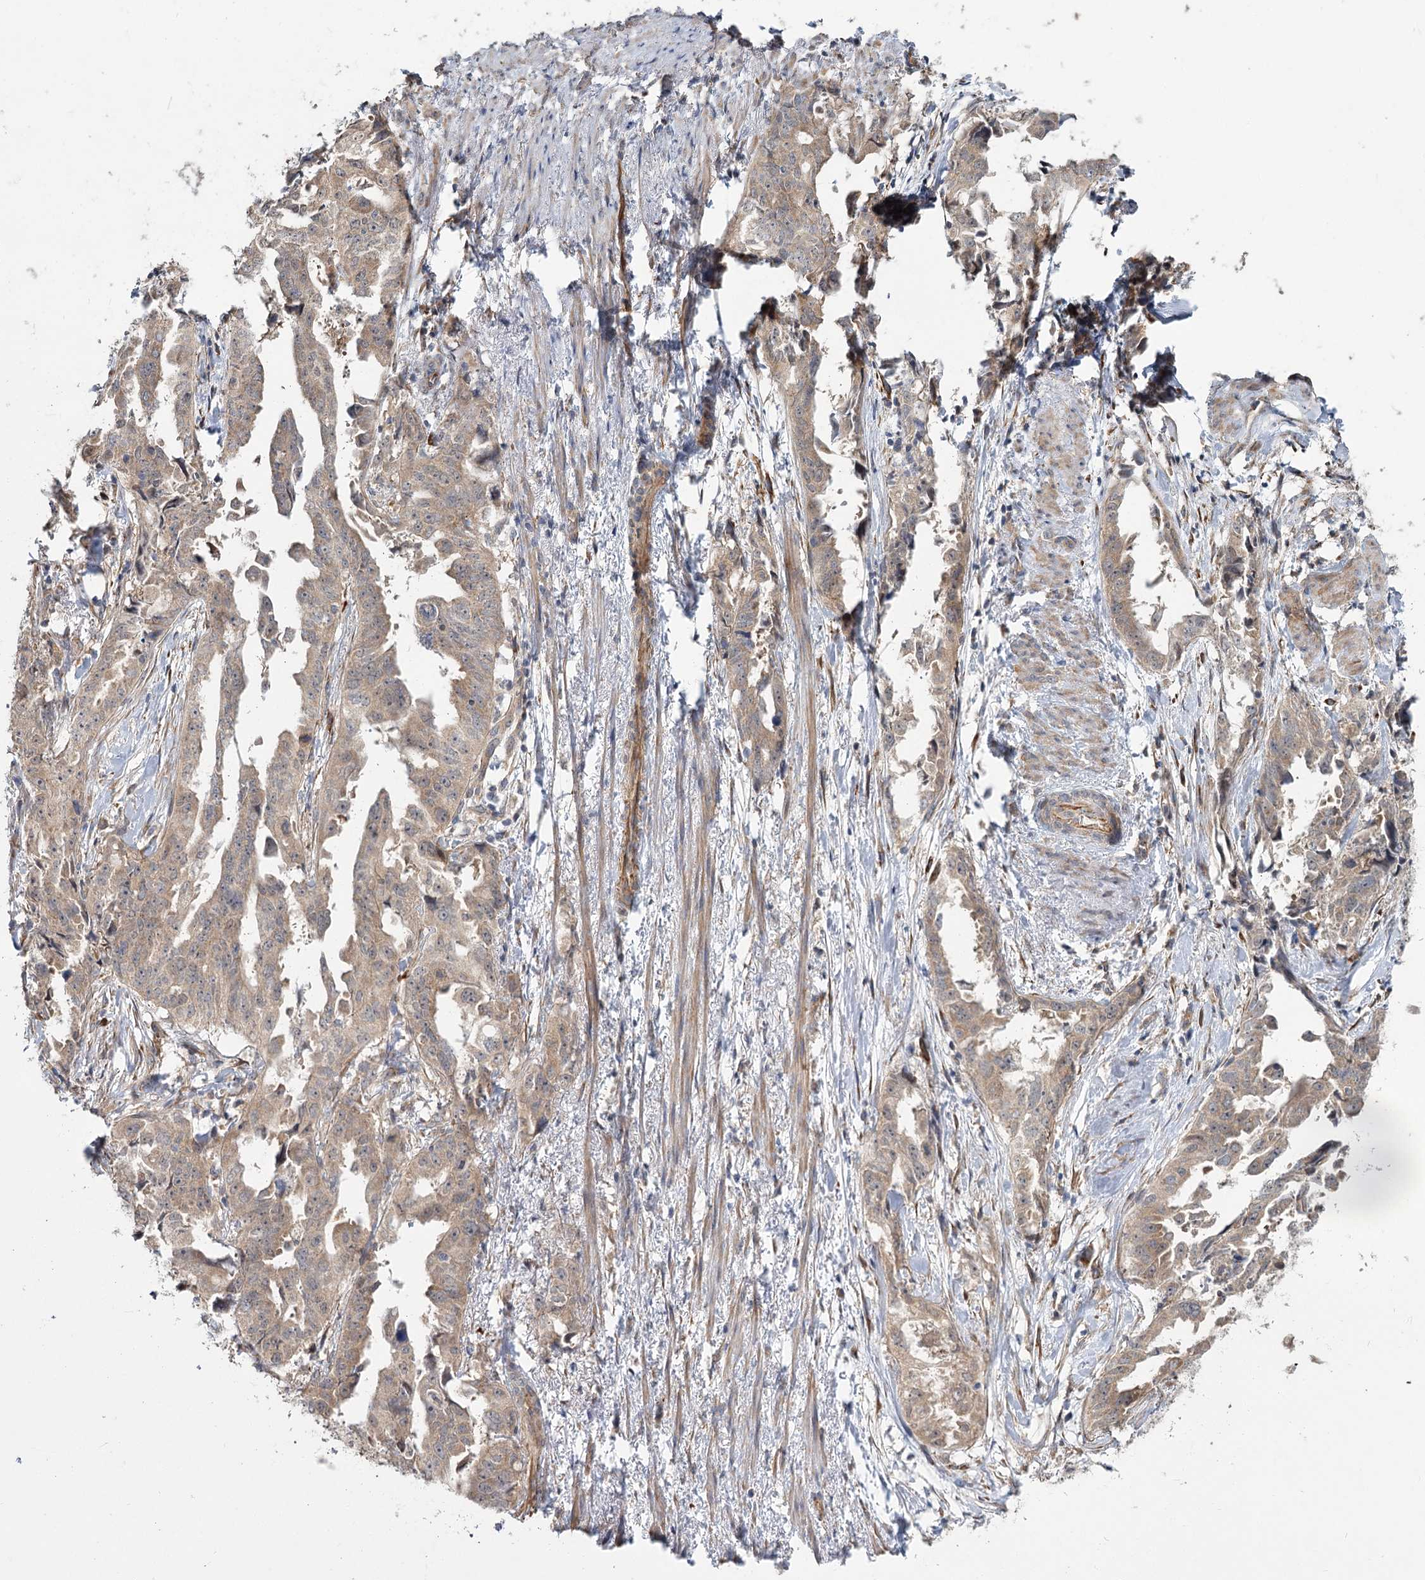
{"staining": {"intensity": "weak", "quantity": ">75%", "location": "cytoplasmic/membranous"}, "tissue": "endometrial cancer", "cell_type": "Tumor cells", "image_type": "cancer", "snomed": [{"axis": "morphology", "description": "Adenocarcinoma, NOS"}, {"axis": "topography", "description": "Endometrium"}], "caption": "A photomicrograph of human adenocarcinoma (endometrial) stained for a protein demonstrates weak cytoplasmic/membranous brown staining in tumor cells.", "gene": "TBC1D9B", "patient": {"sex": "female", "age": 65}}